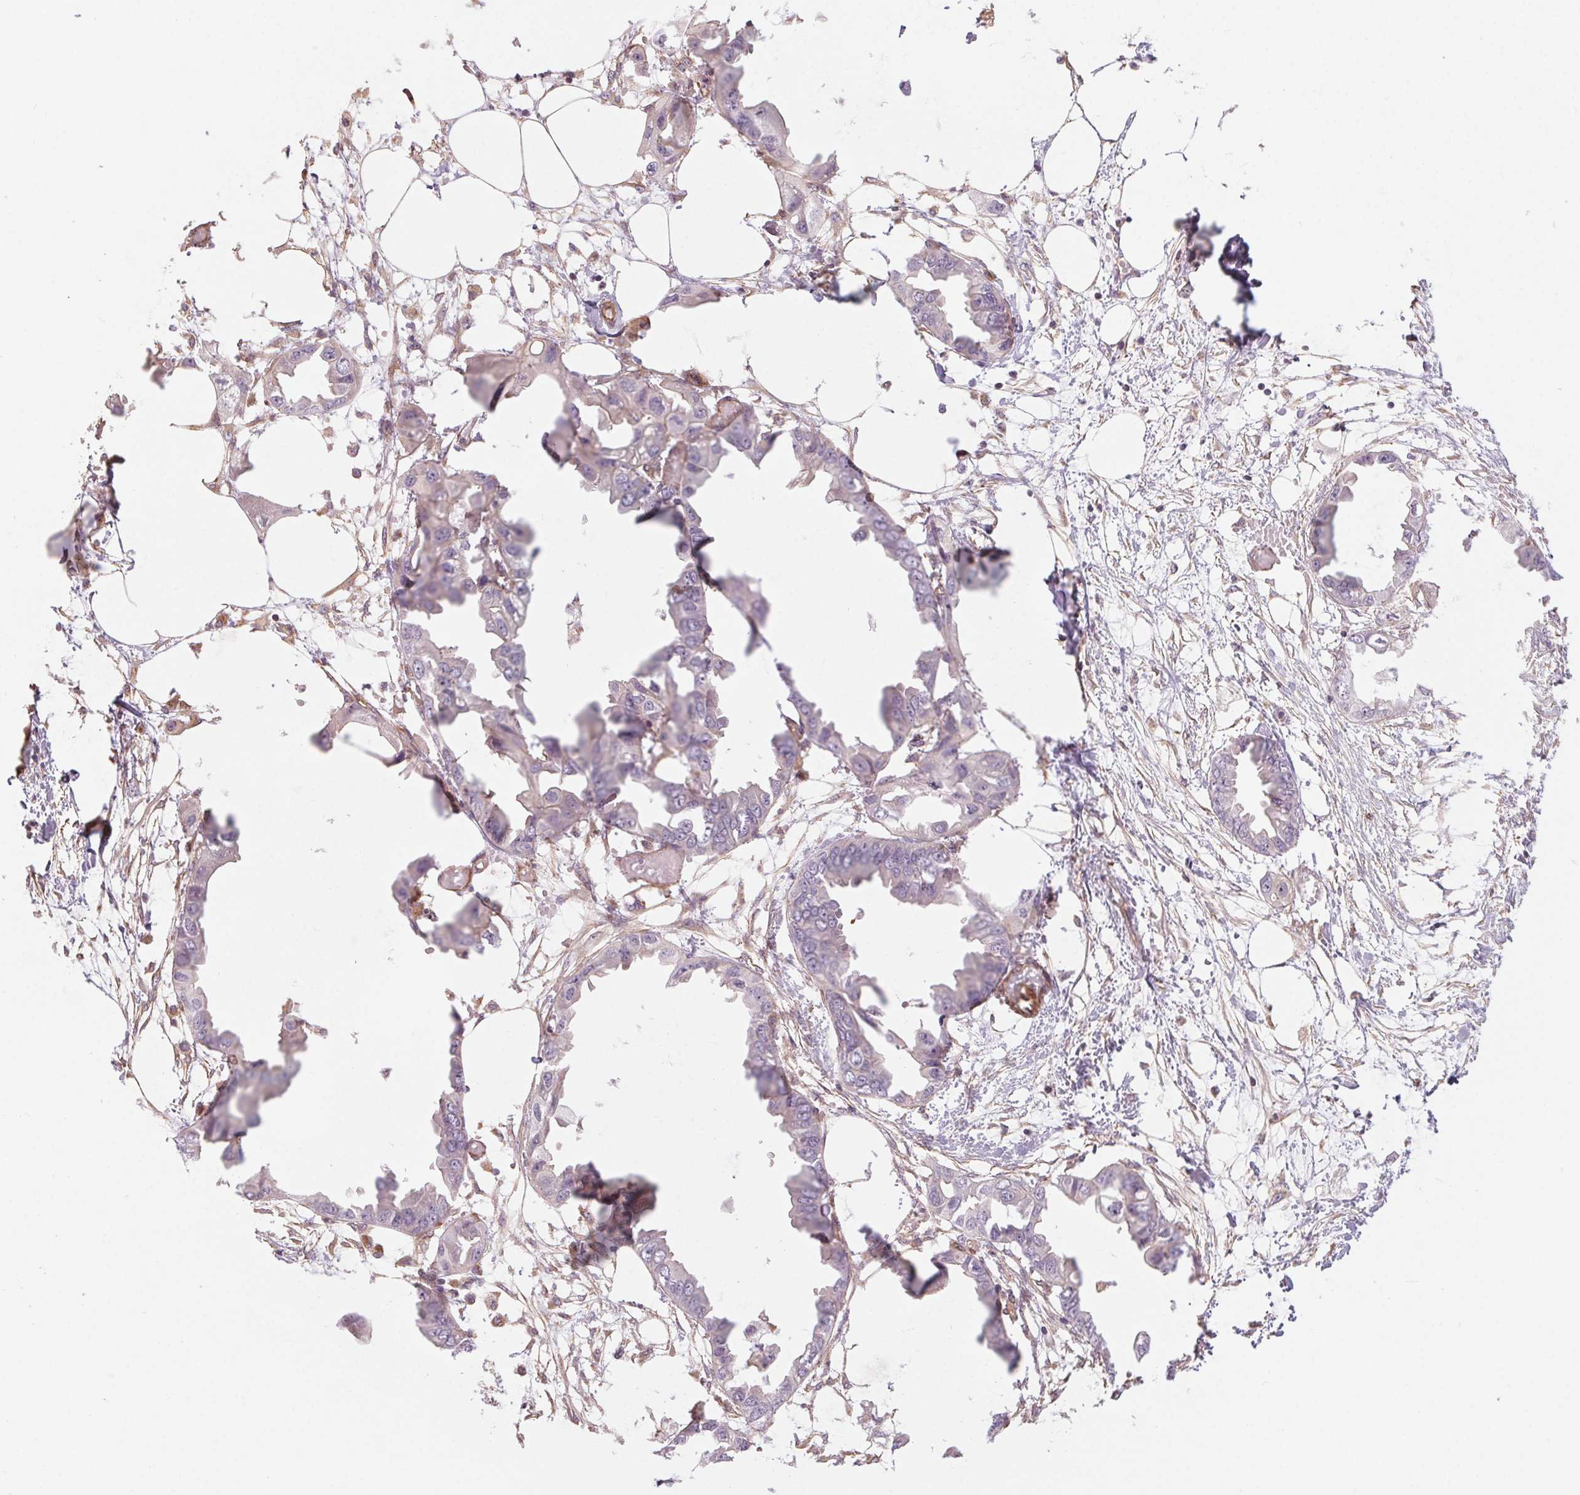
{"staining": {"intensity": "negative", "quantity": "none", "location": "none"}, "tissue": "endometrial cancer", "cell_type": "Tumor cells", "image_type": "cancer", "snomed": [{"axis": "morphology", "description": "Adenocarcinoma, NOS"}, {"axis": "morphology", "description": "Adenocarcinoma, metastatic, NOS"}, {"axis": "topography", "description": "Adipose tissue"}, {"axis": "topography", "description": "Endometrium"}], "caption": "The photomicrograph exhibits no staining of tumor cells in adenocarcinoma (endometrial).", "gene": "CCSER1", "patient": {"sex": "female", "age": 67}}